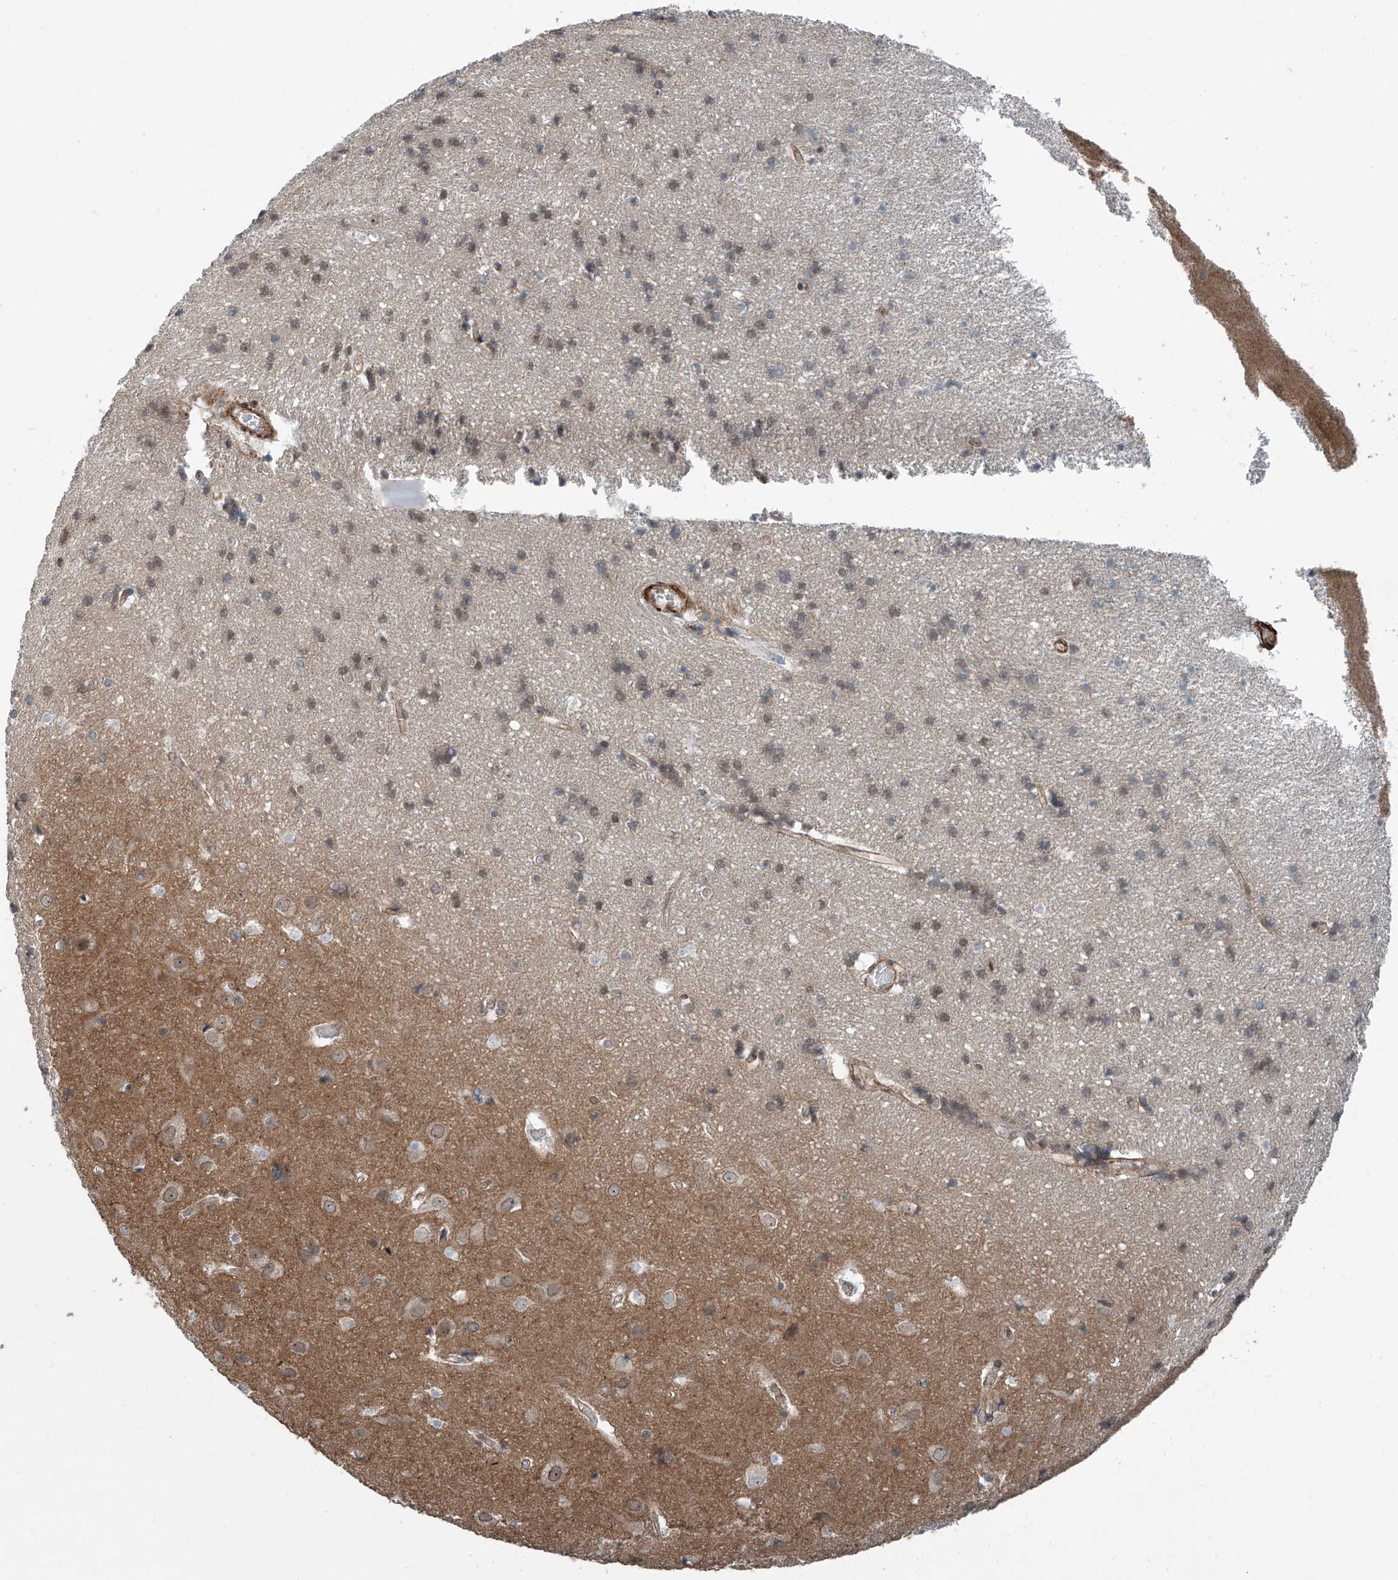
{"staining": {"intensity": "moderate", "quantity": ">75%", "location": "cytoplasmic/membranous"}, "tissue": "cerebral cortex", "cell_type": "Endothelial cells", "image_type": "normal", "snomed": [{"axis": "morphology", "description": "Normal tissue, NOS"}, {"axis": "topography", "description": "Cerebral cortex"}], "caption": "Cerebral cortex stained with immunohistochemistry (IHC) demonstrates moderate cytoplasmic/membranous expression in approximately >75% of endothelial cells.", "gene": "SDE2", "patient": {"sex": "male", "age": 54}}